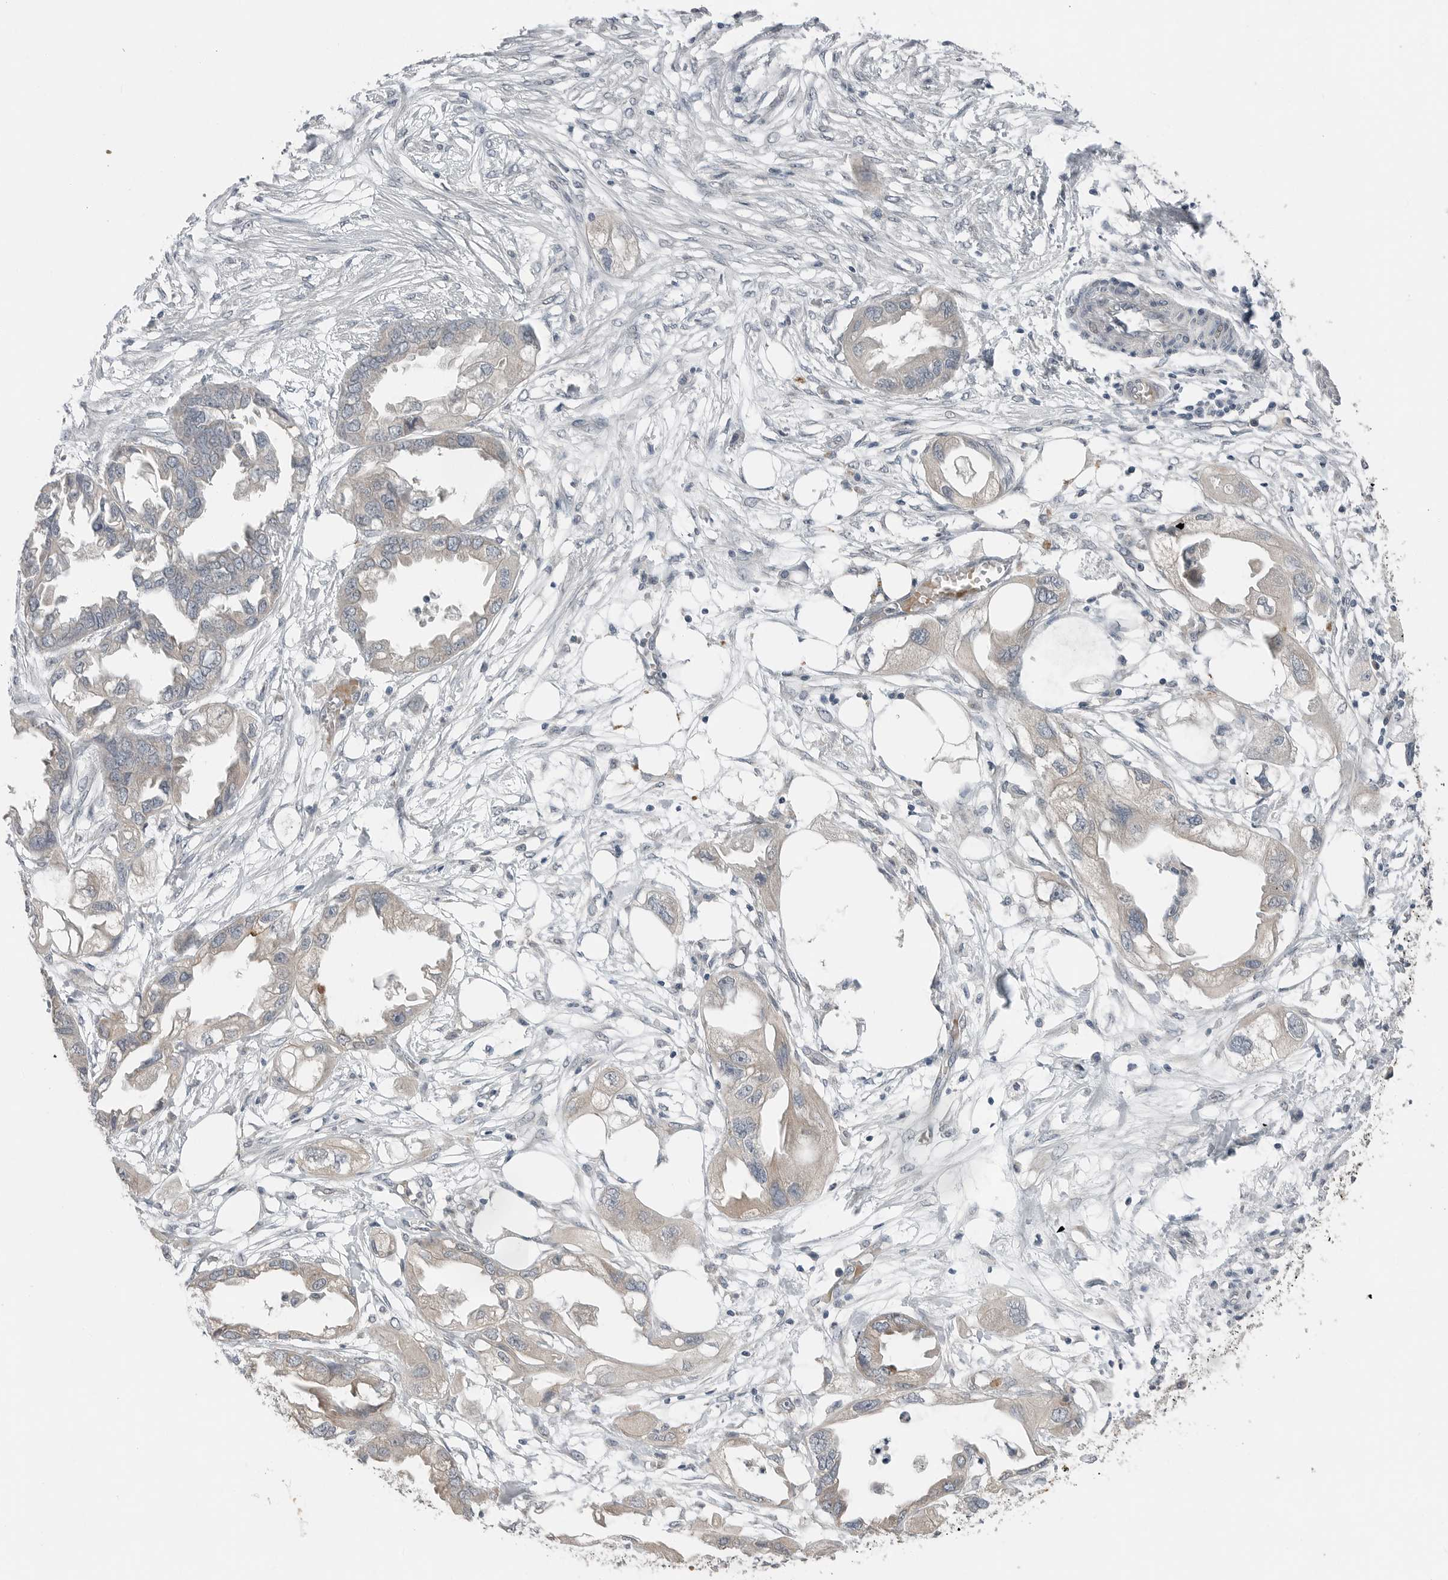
{"staining": {"intensity": "weak", "quantity": "25%-75%", "location": "cytoplasmic/membranous"}, "tissue": "endometrial cancer", "cell_type": "Tumor cells", "image_type": "cancer", "snomed": [{"axis": "morphology", "description": "Adenocarcinoma, NOS"}, {"axis": "morphology", "description": "Adenocarcinoma, metastatic, NOS"}, {"axis": "topography", "description": "Adipose tissue"}, {"axis": "topography", "description": "Endometrium"}], "caption": "Human endometrial adenocarcinoma stained for a protein (brown) demonstrates weak cytoplasmic/membranous positive expression in approximately 25%-75% of tumor cells.", "gene": "FCRLB", "patient": {"sex": "female", "age": 67}}